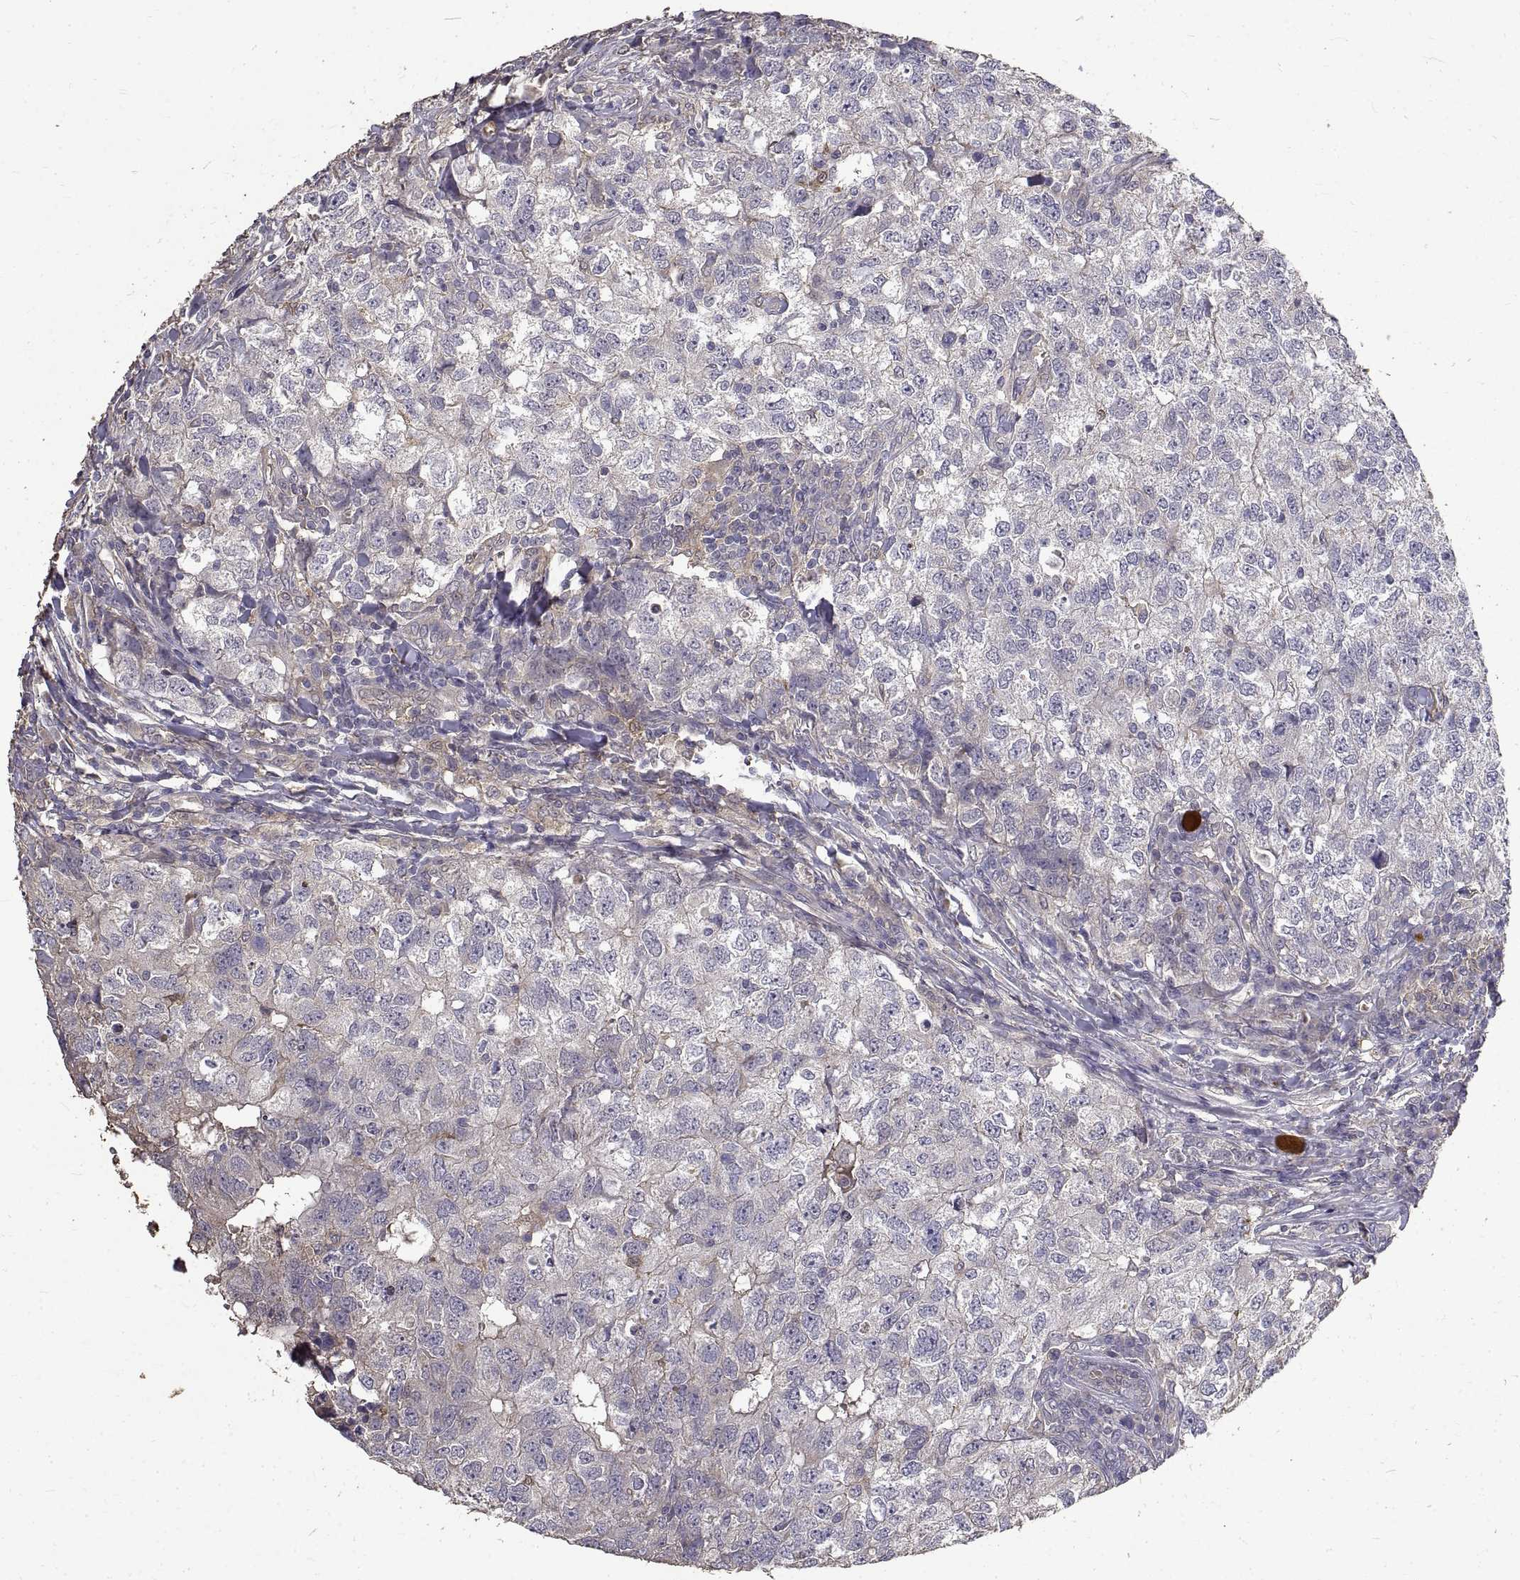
{"staining": {"intensity": "negative", "quantity": "none", "location": "none"}, "tissue": "breast cancer", "cell_type": "Tumor cells", "image_type": "cancer", "snomed": [{"axis": "morphology", "description": "Duct carcinoma"}, {"axis": "topography", "description": "Breast"}], "caption": "This is a histopathology image of immunohistochemistry staining of breast invasive ductal carcinoma, which shows no positivity in tumor cells.", "gene": "PEA15", "patient": {"sex": "female", "age": 30}}